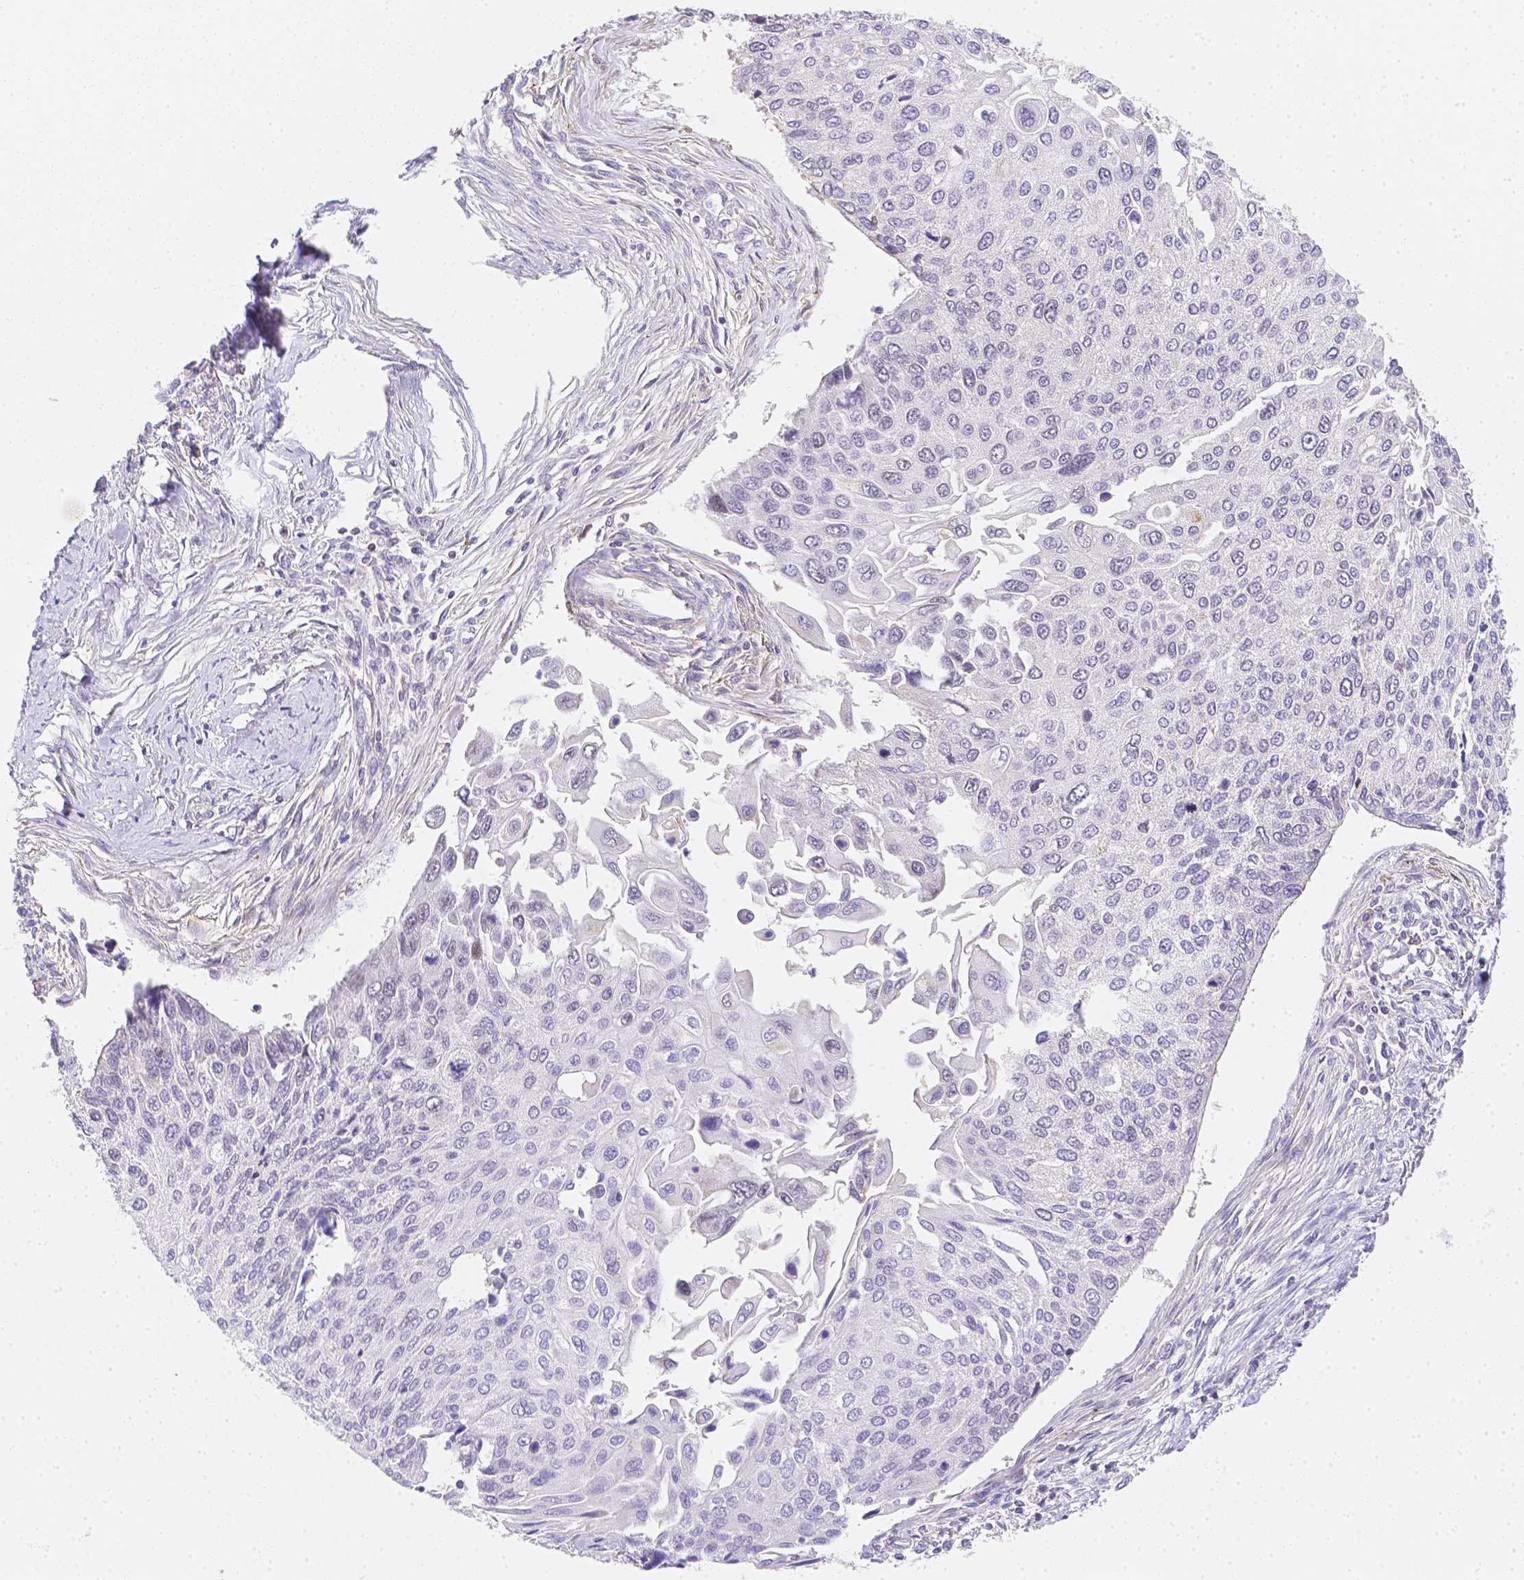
{"staining": {"intensity": "negative", "quantity": "none", "location": "none"}, "tissue": "lung cancer", "cell_type": "Tumor cells", "image_type": "cancer", "snomed": [{"axis": "morphology", "description": "Squamous cell carcinoma, NOS"}, {"axis": "morphology", "description": "Squamous cell carcinoma, metastatic, NOS"}, {"axis": "topography", "description": "Lung"}], "caption": "Protein analysis of lung cancer (squamous cell carcinoma) exhibits no significant expression in tumor cells.", "gene": "ASAH2", "patient": {"sex": "male", "age": 63}}